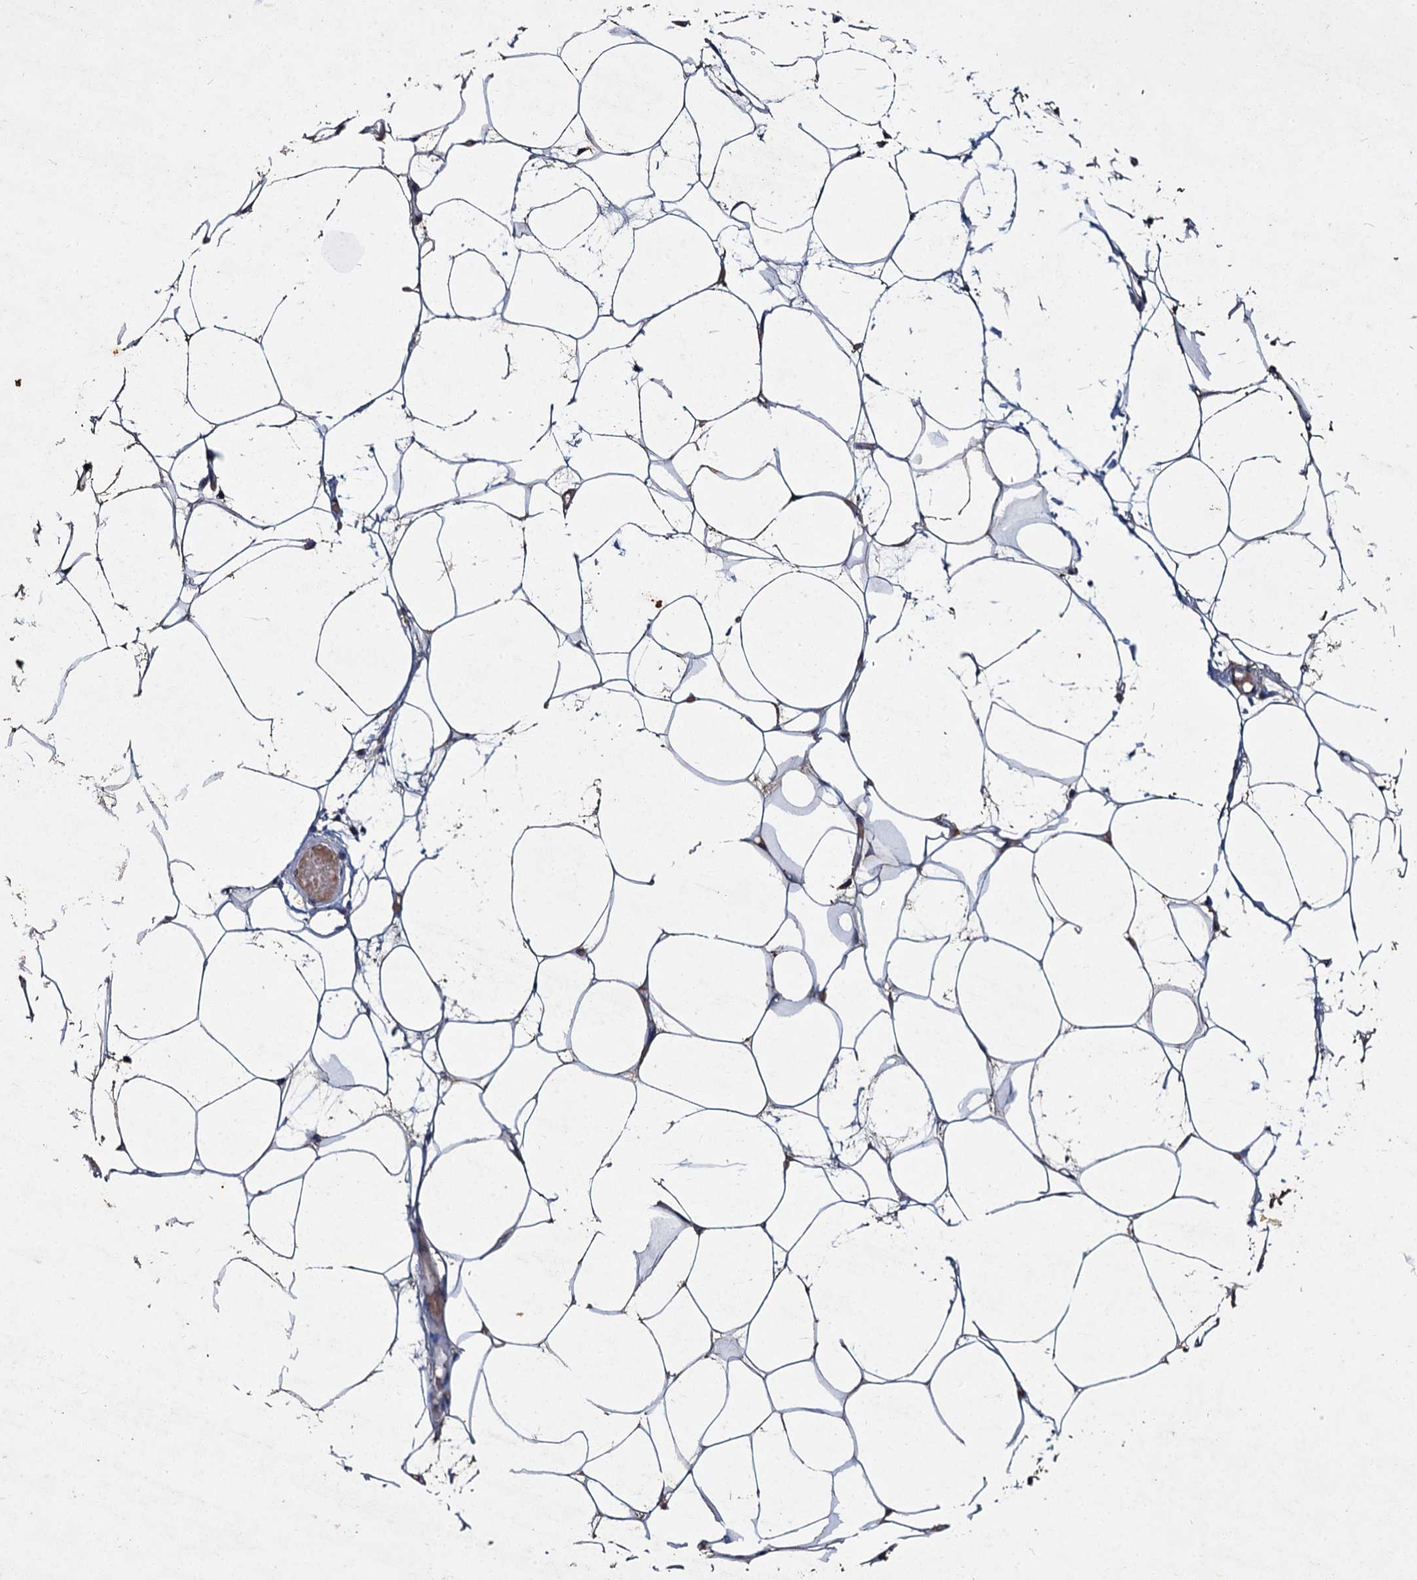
{"staining": {"intensity": "negative", "quantity": "none", "location": "none"}, "tissue": "adipose tissue", "cell_type": "Adipocytes", "image_type": "normal", "snomed": [{"axis": "morphology", "description": "Normal tissue, NOS"}, {"axis": "topography", "description": "Breast"}], "caption": "Immunohistochemistry image of normal adipose tissue stained for a protein (brown), which displays no expression in adipocytes.", "gene": "ATP9A", "patient": {"sex": "female", "age": 23}}